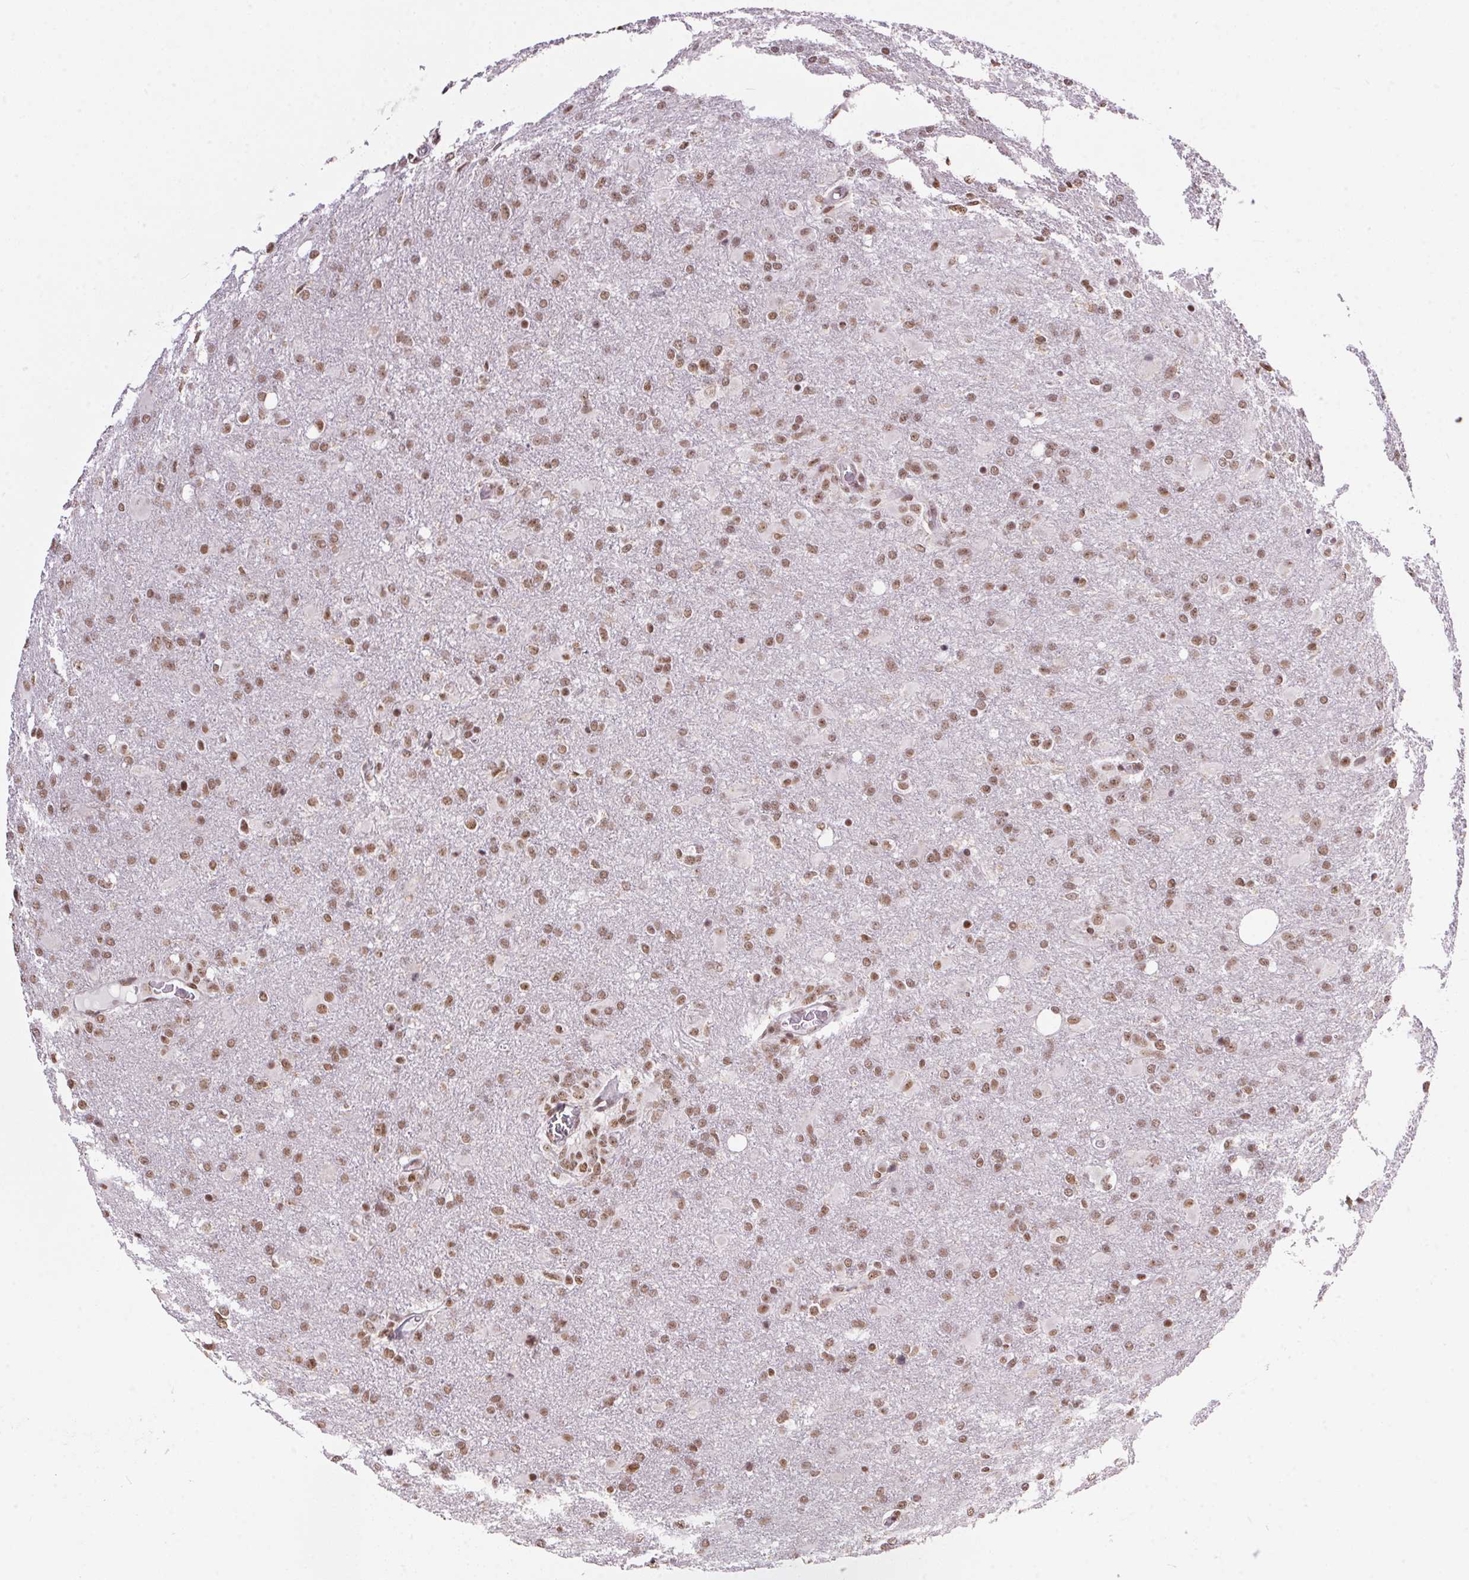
{"staining": {"intensity": "moderate", "quantity": ">75%", "location": "nuclear"}, "tissue": "glioma", "cell_type": "Tumor cells", "image_type": "cancer", "snomed": [{"axis": "morphology", "description": "Glioma, malignant, High grade"}, {"axis": "topography", "description": "Brain"}], "caption": "Malignant high-grade glioma was stained to show a protein in brown. There is medium levels of moderate nuclear expression in about >75% of tumor cells. (Stains: DAB in brown, nuclei in blue, Microscopy: brightfield microscopy at high magnification).", "gene": "NFE2L1", "patient": {"sex": "male", "age": 68}}